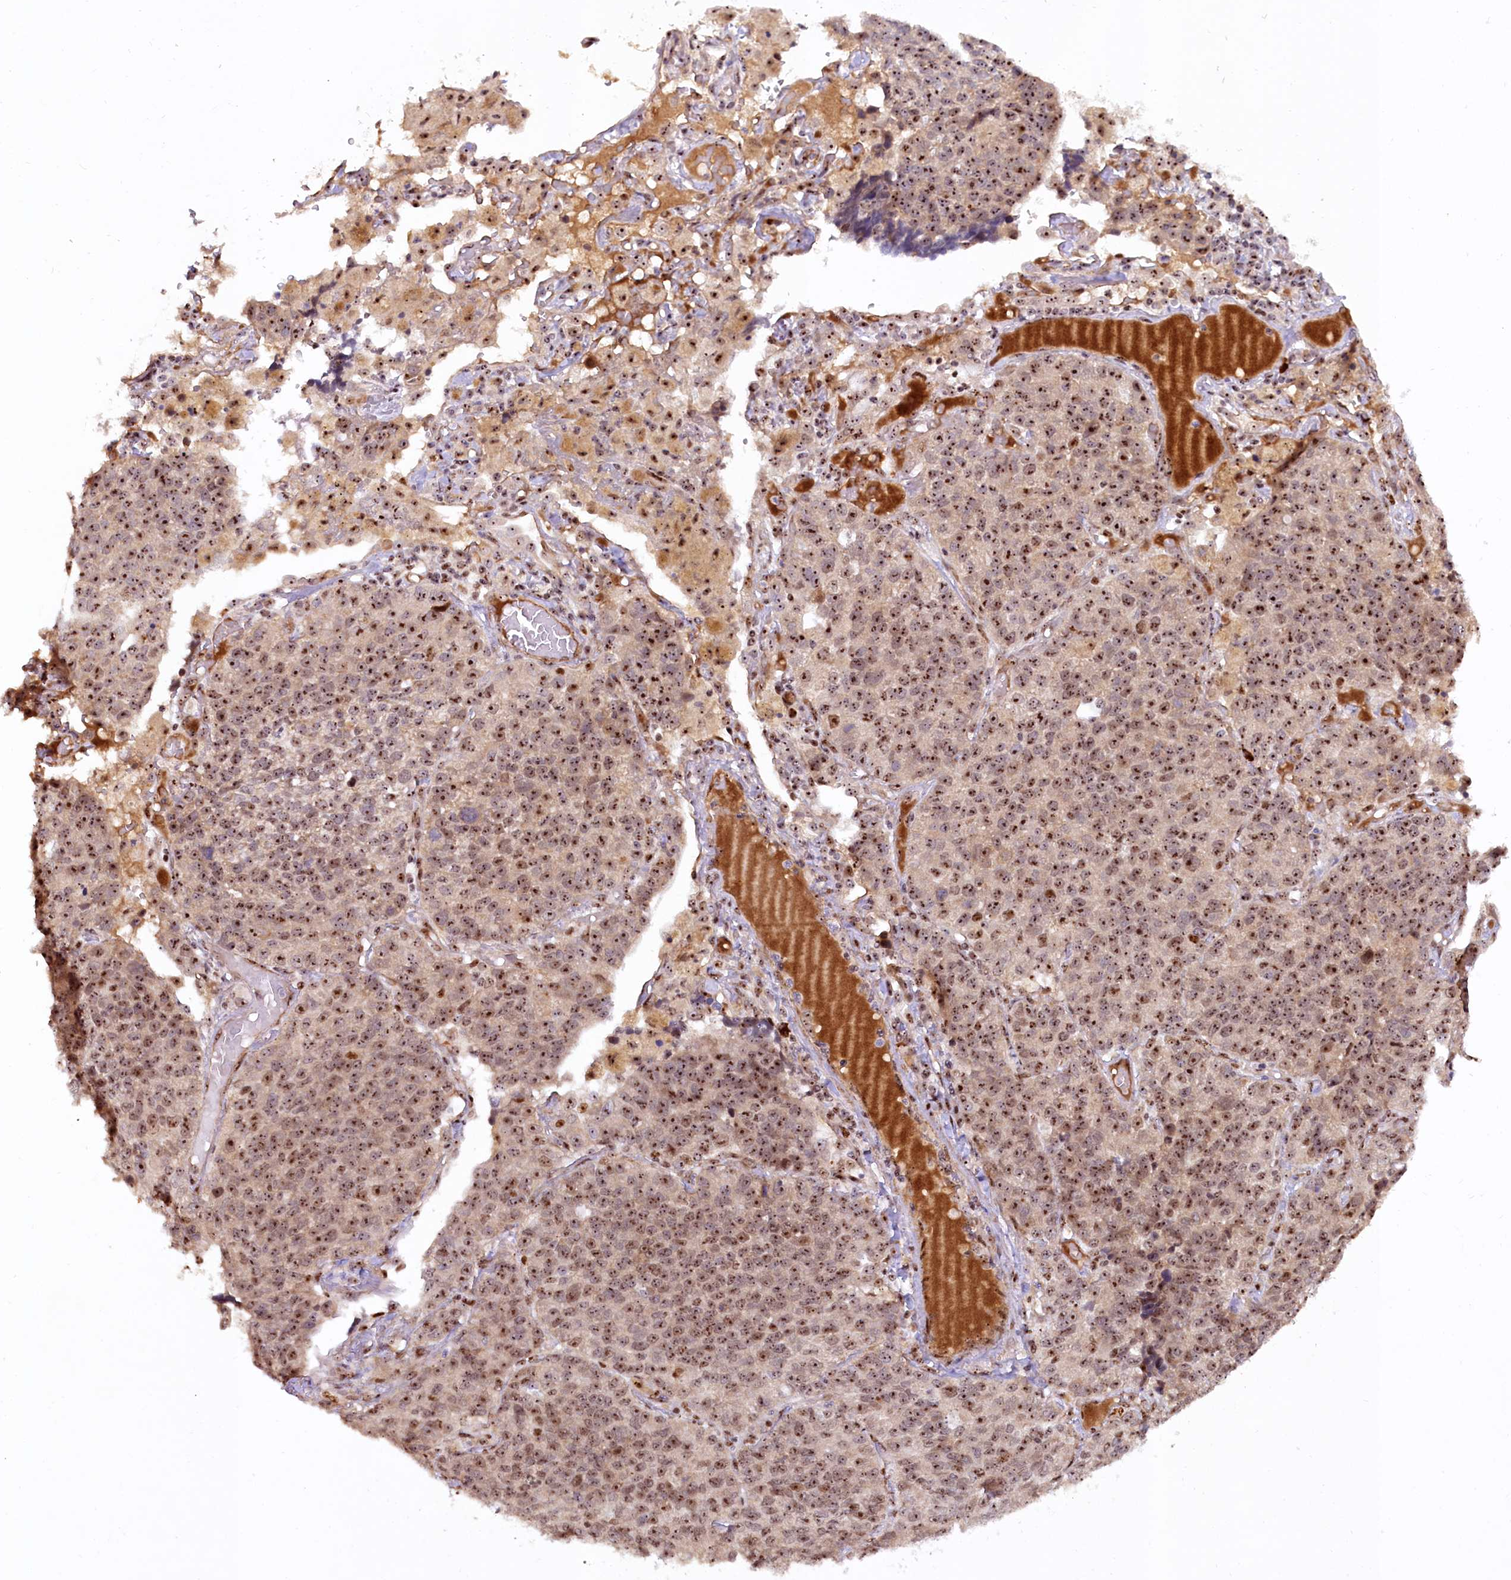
{"staining": {"intensity": "moderate", "quantity": ">75%", "location": "nuclear"}, "tissue": "lung cancer", "cell_type": "Tumor cells", "image_type": "cancer", "snomed": [{"axis": "morphology", "description": "Adenocarcinoma, NOS"}, {"axis": "topography", "description": "Lung"}], "caption": "There is medium levels of moderate nuclear expression in tumor cells of lung adenocarcinoma, as demonstrated by immunohistochemical staining (brown color).", "gene": "TCOF1", "patient": {"sex": "male", "age": 49}}